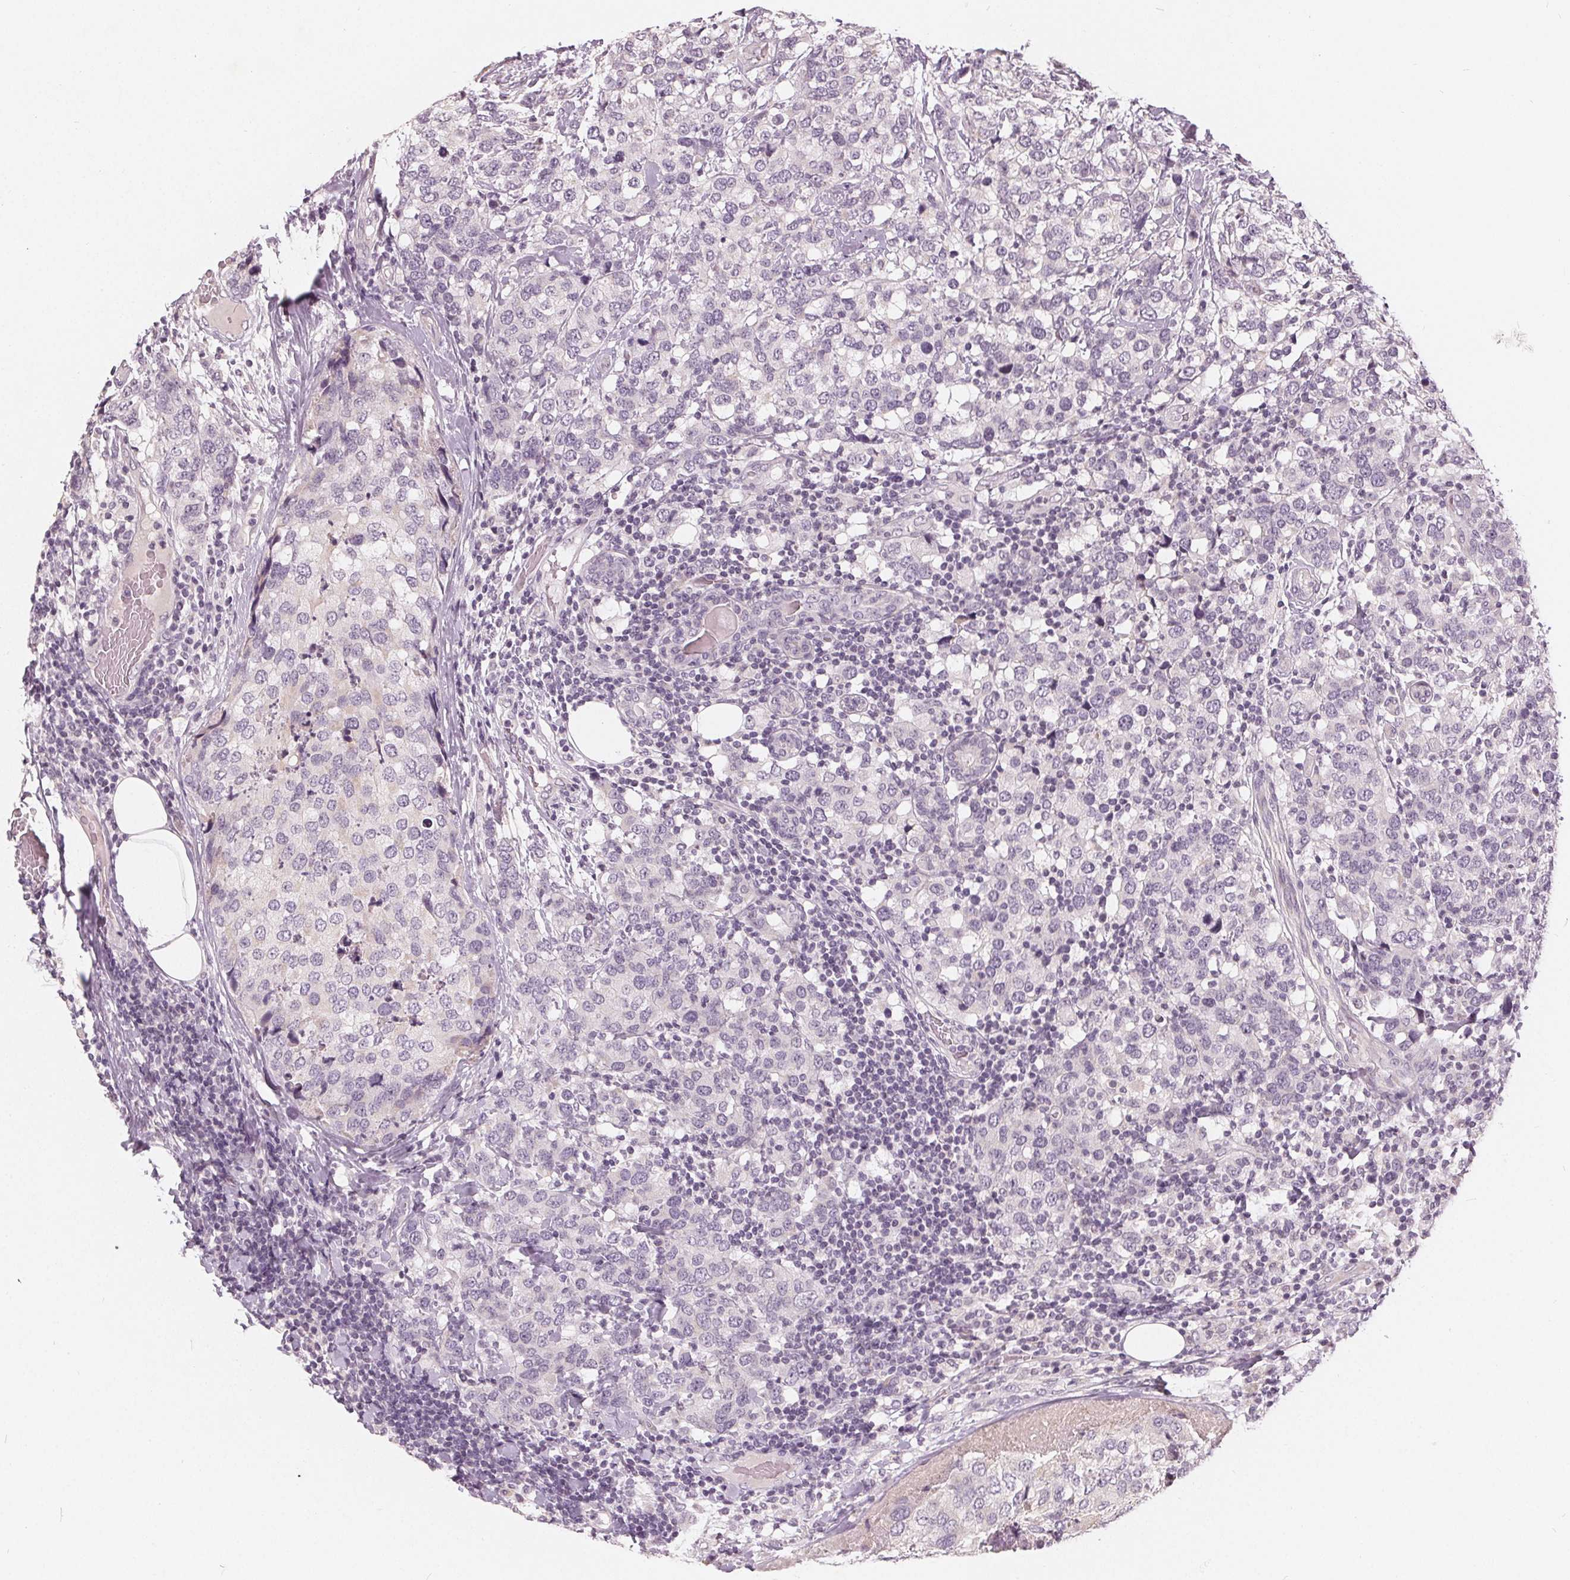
{"staining": {"intensity": "negative", "quantity": "none", "location": "none"}, "tissue": "breast cancer", "cell_type": "Tumor cells", "image_type": "cancer", "snomed": [{"axis": "morphology", "description": "Lobular carcinoma"}, {"axis": "topography", "description": "Breast"}], "caption": "IHC of human breast cancer demonstrates no positivity in tumor cells.", "gene": "TRIM60", "patient": {"sex": "female", "age": 59}}